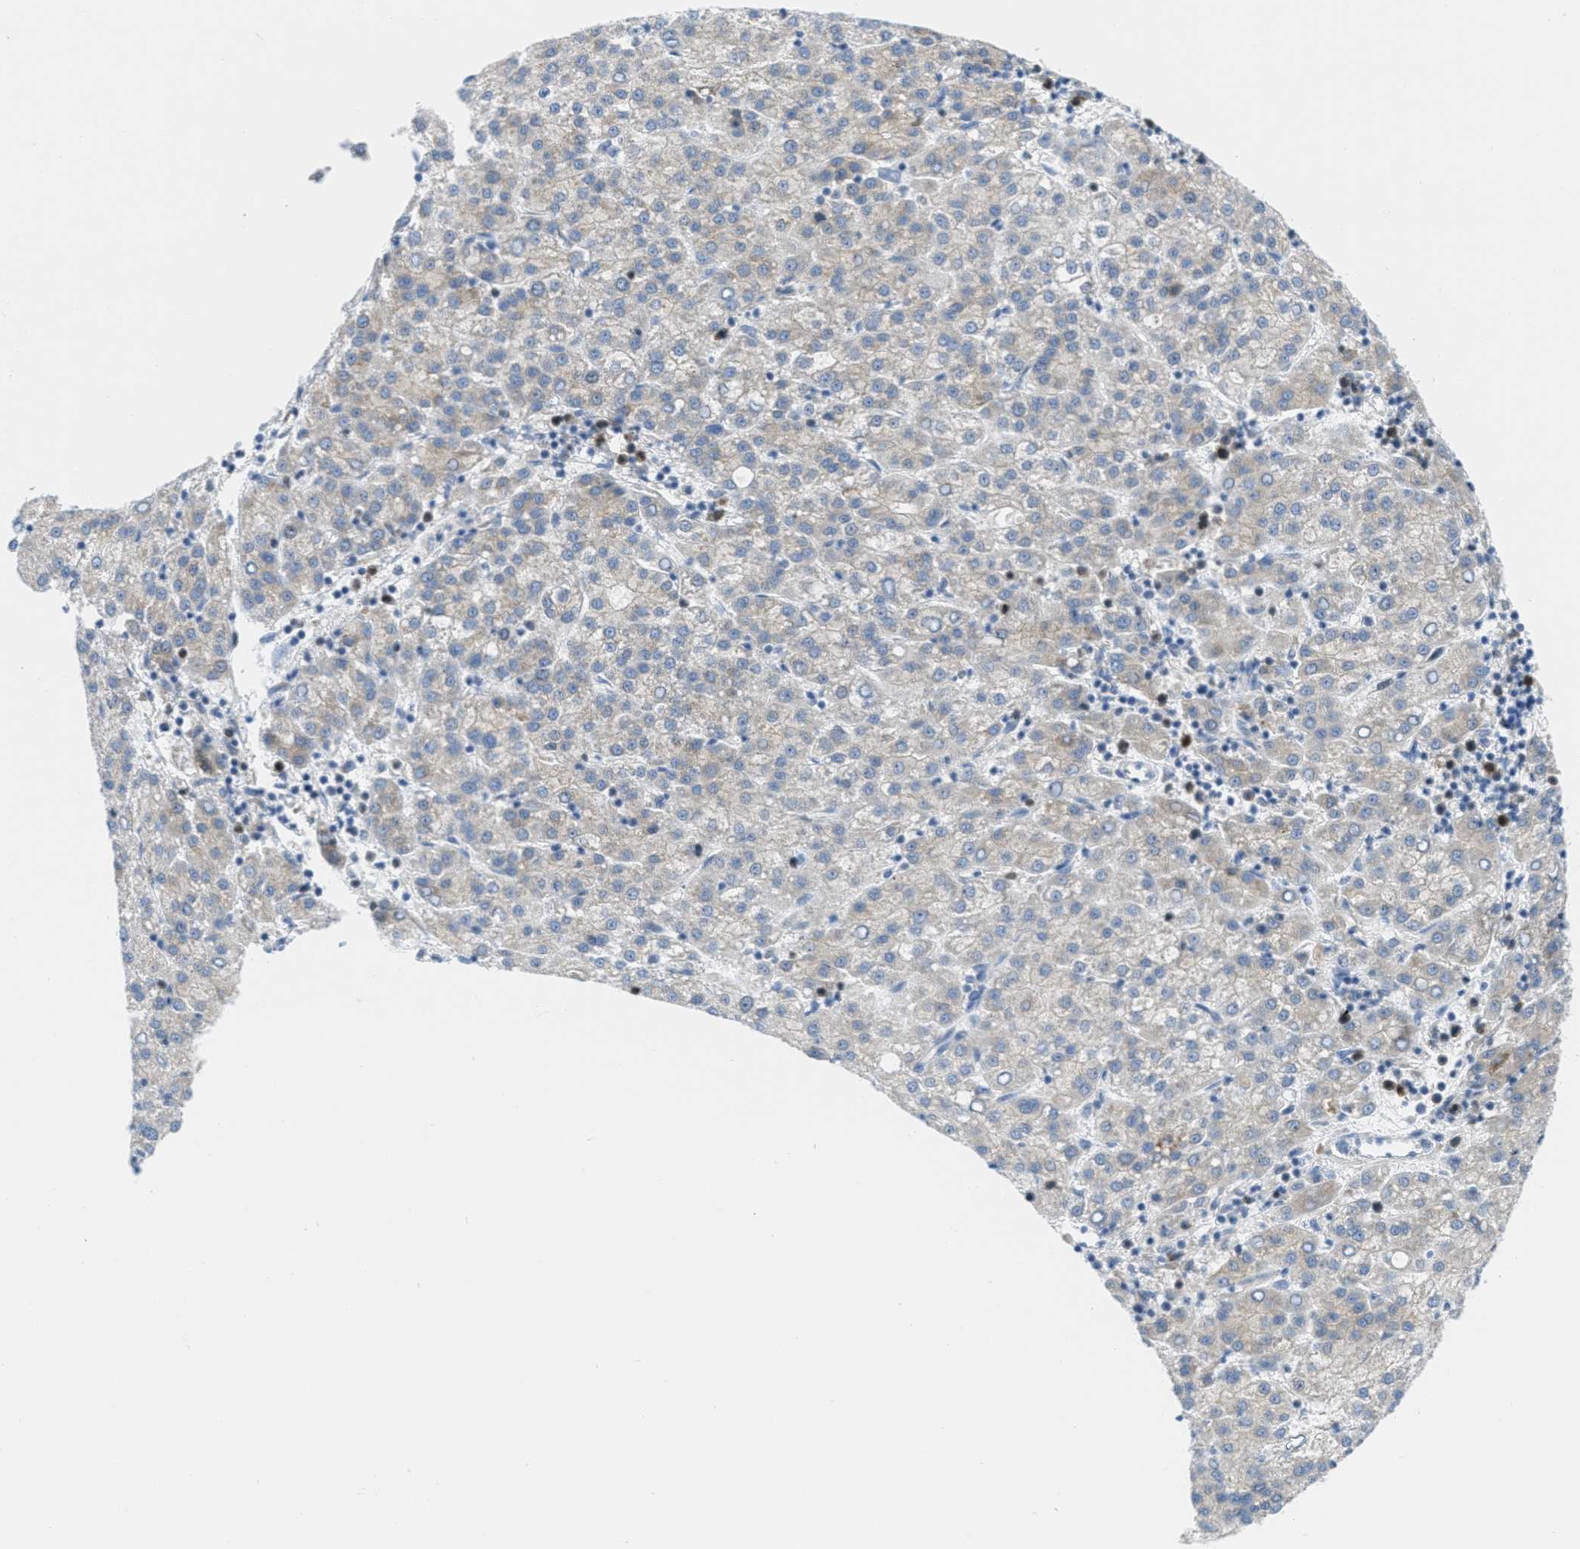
{"staining": {"intensity": "weak", "quantity": ">75%", "location": "cytoplasmic/membranous"}, "tissue": "liver cancer", "cell_type": "Tumor cells", "image_type": "cancer", "snomed": [{"axis": "morphology", "description": "Carcinoma, Hepatocellular, NOS"}, {"axis": "topography", "description": "Liver"}], "caption": "High-power microscopy captured an IHC photomicrograph of liver hepatocellular carcinoma, revealing weak cytoplasmic/membranous expression in about >75% of tumor cells.", "gene": "ORC6", "patient": {"sex": "female", "age": 58}}